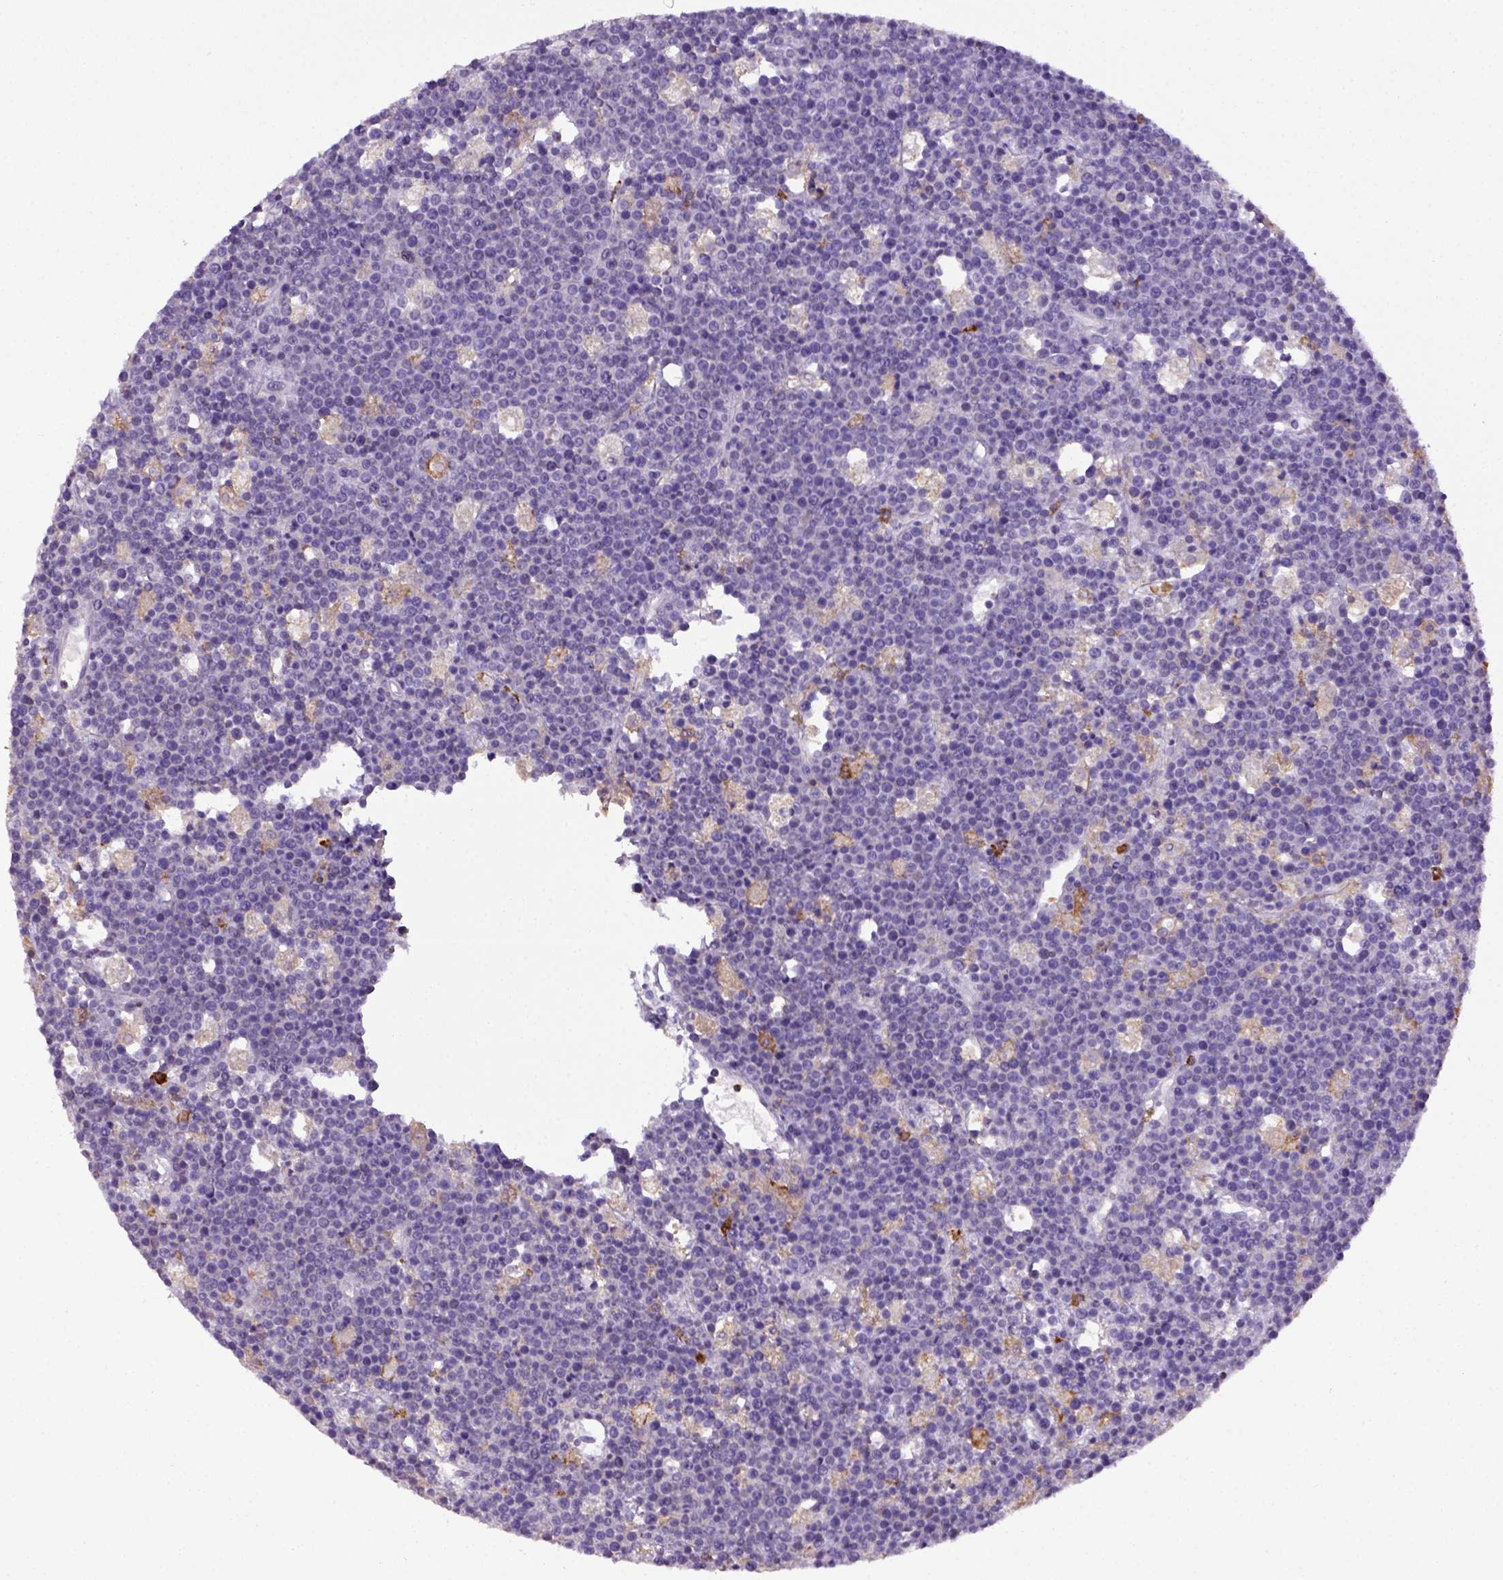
{"staining": {"intensity": "negative", "quantity": "none", "location": "none"}, "tissue": "lymphoma", "cell_type": "Tumor cells", "image_type": "cancer", "snomed": [{"axis": "morphology", "description": "Malignant lymphoma, non-Hodgkin's type, High grade"}, {"axis": "topography", "description": "Ovary"}], "caption": "Malignant lymphoma, non-Hodgkin's type (high-grade) was stained to show a protein in brown. There is no significant expression in tumor cells.", "gene": "ITGAM", "patient": {"sex": "female", "age": 56}}